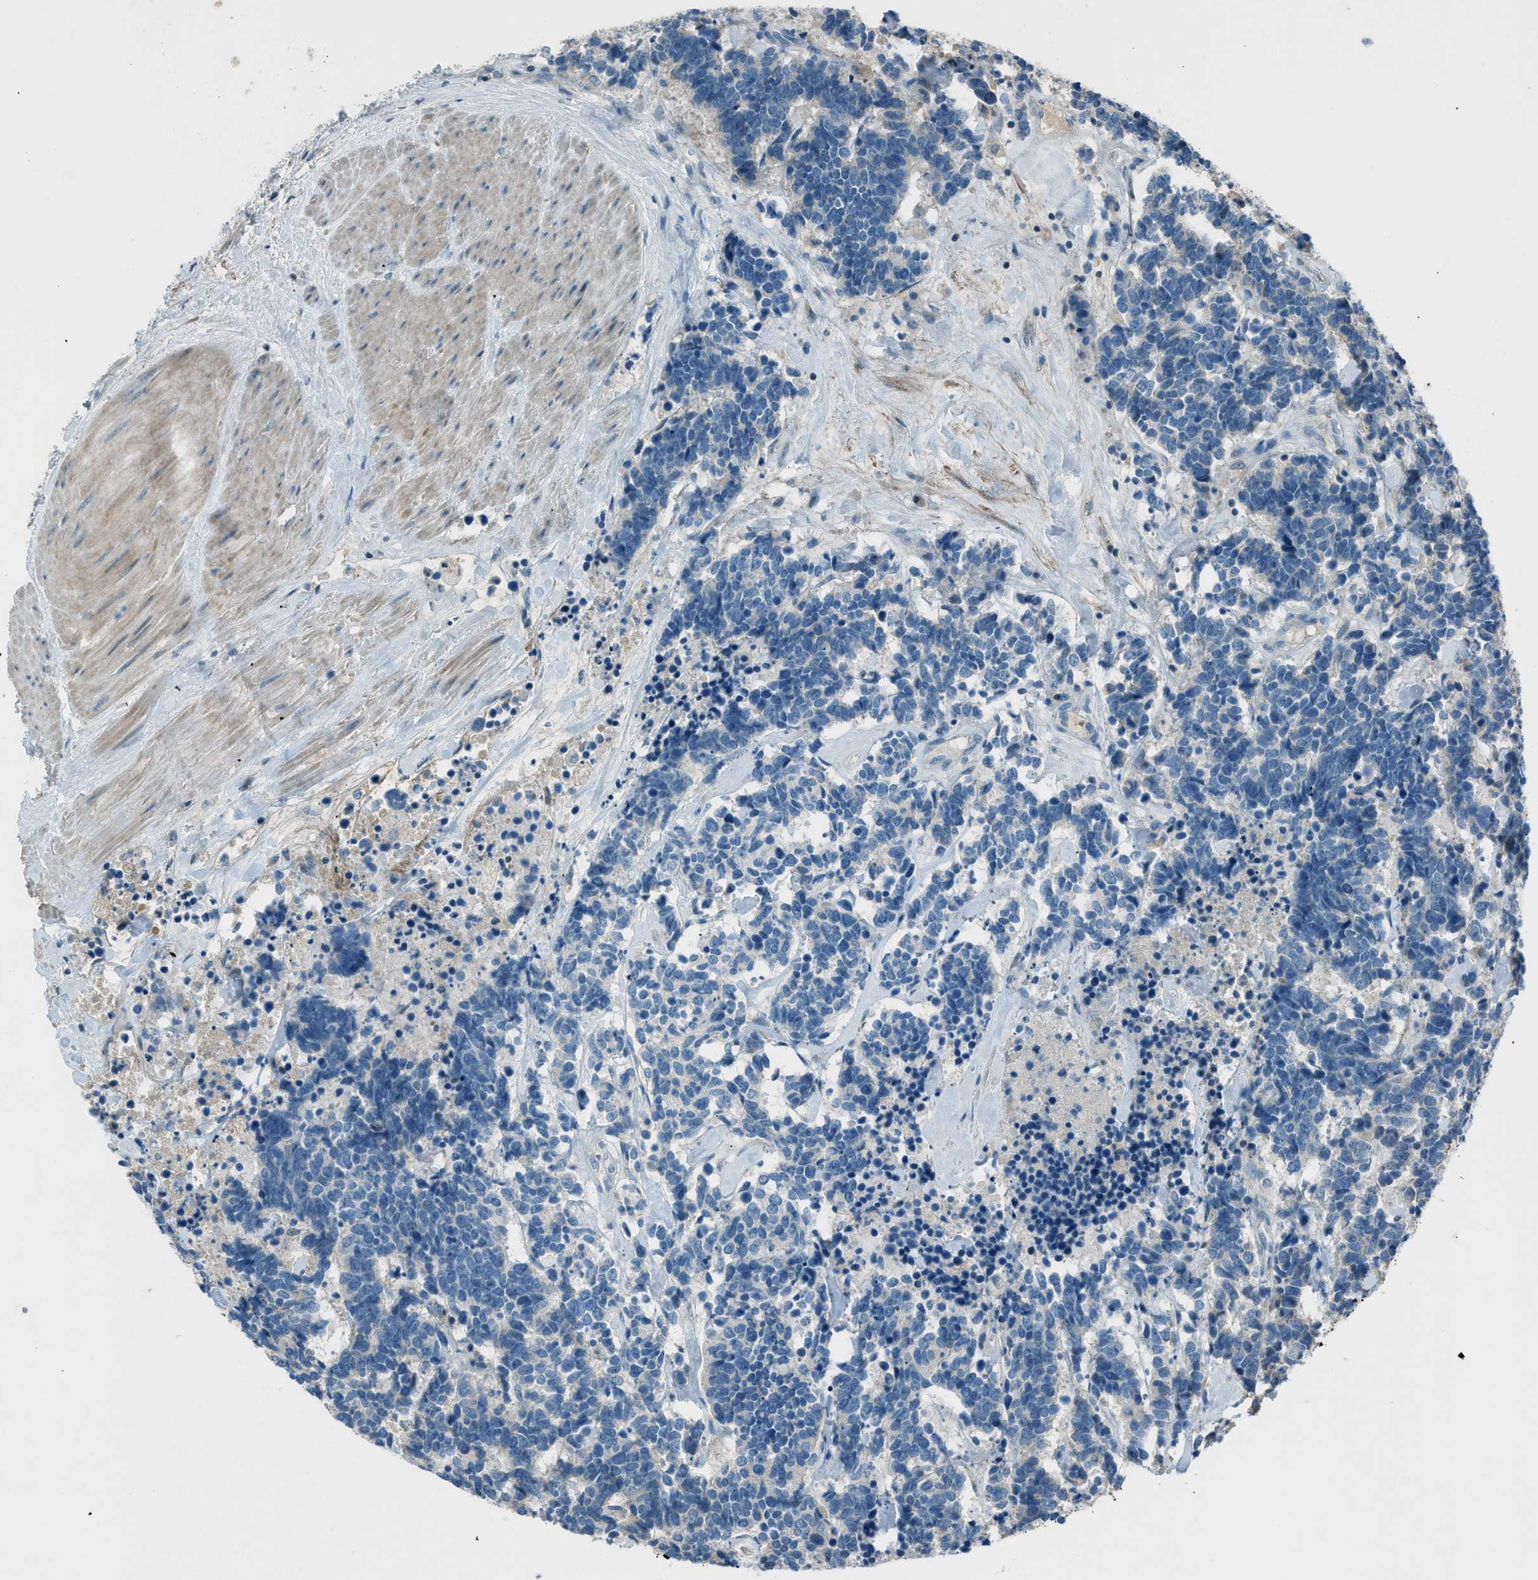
{"staining": {"intensity": "negative", "quantity": "none", "location": "none"}, "tissue": "carcinoid", "cell_type": "Tumor cells", "image_type": "cancer", "snomed": [{"axis": "morphology", "description": "Carcinoma, NOS"}, {"axis": "morphology", "description": "Carcinoid, malignant, NOS"}, {"axis": "topography", "description": "Urinary bladder"}], "caption": "An image of carcinoma stained for a protein shows no brown staining in tumor cells.", "gene": "FBLN2", "patient": {"sex": "male", "age": 57}}